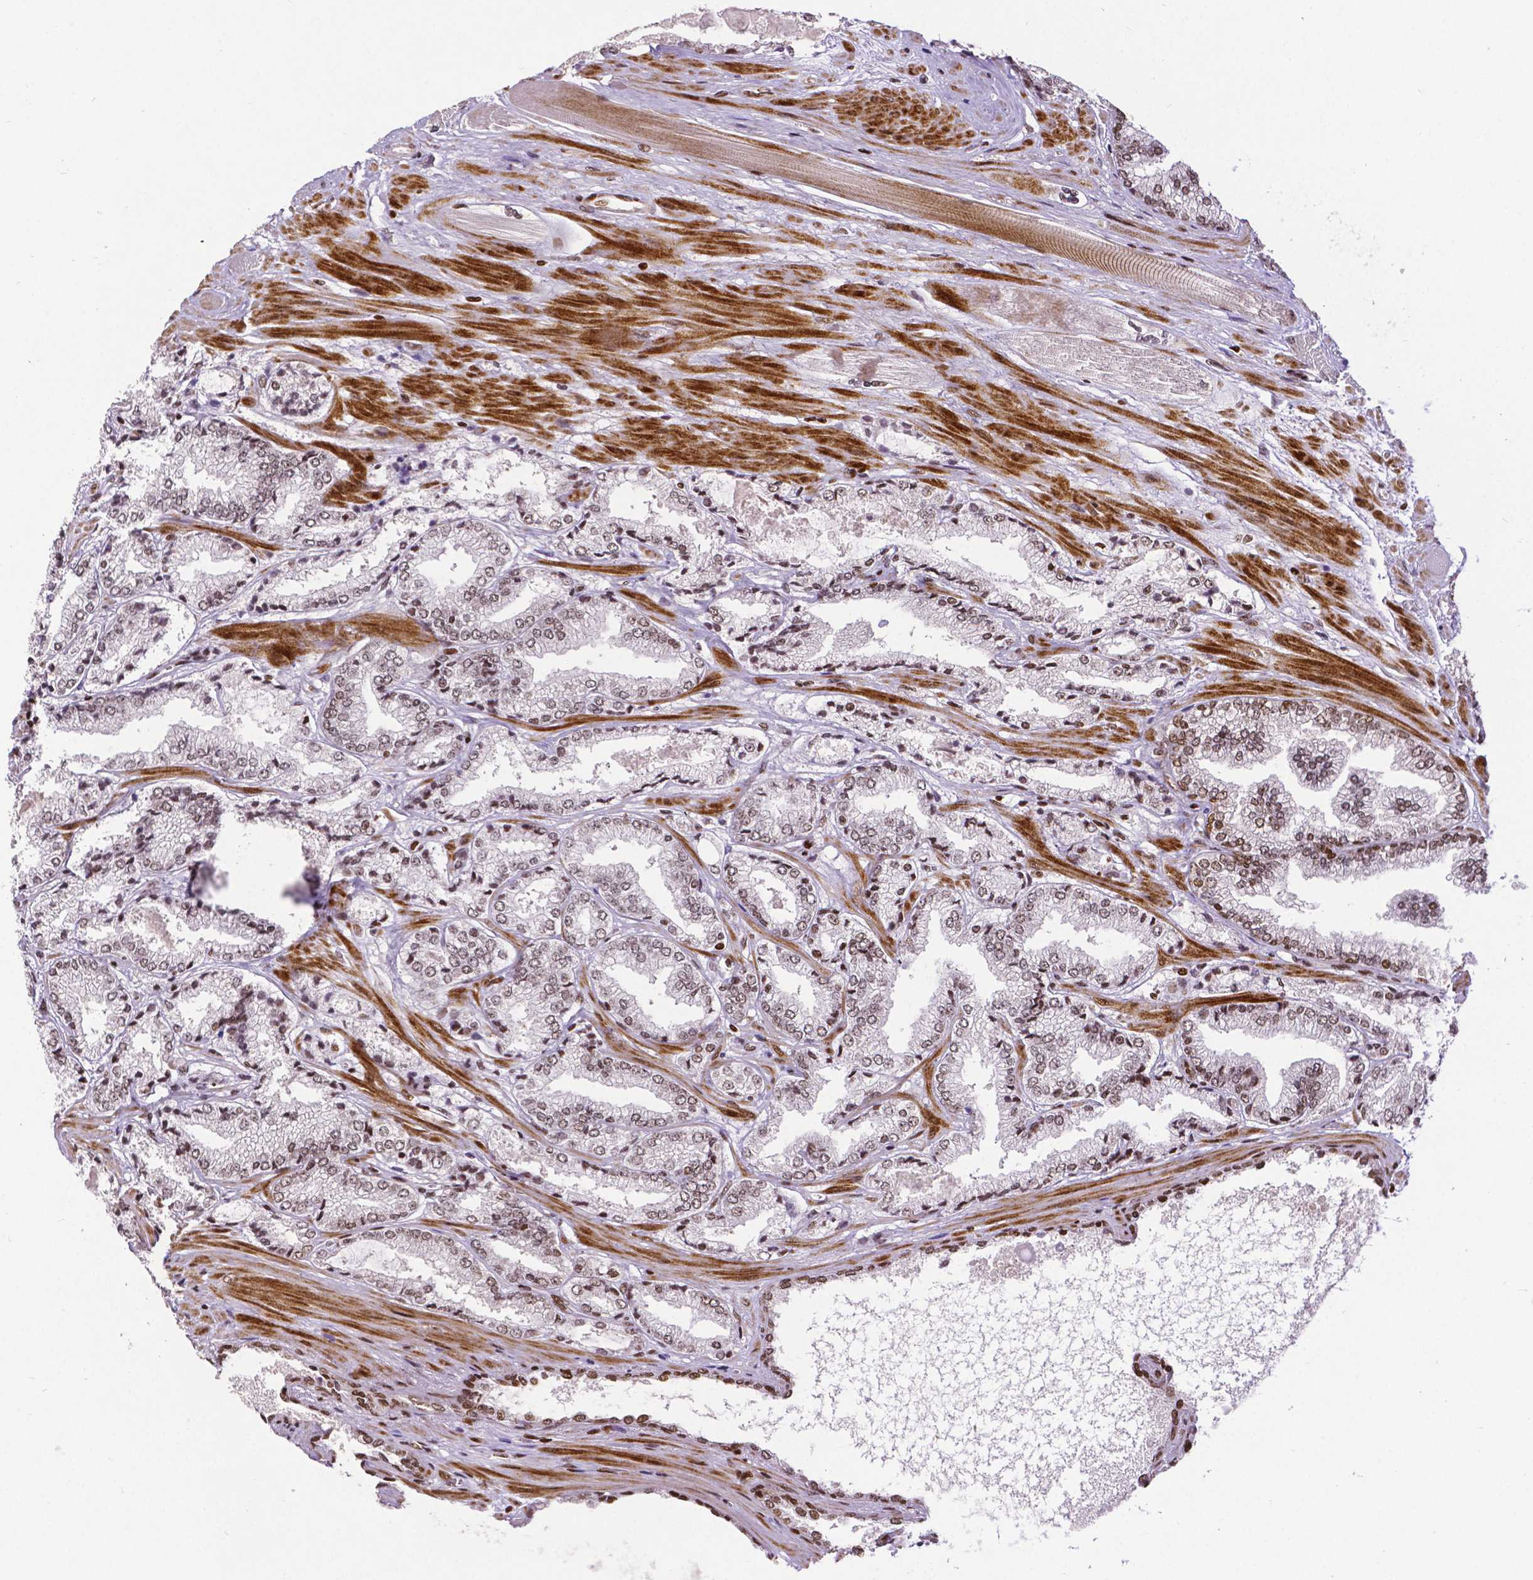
{"staining": {"intensity": "weak", "quantity": ">75%", "location": "nuclear"}, "tissue": "prostate cancer", "cell_type": "Tumor cells", "image_type": "cancer", "snomed": [{"axis": "morphology", "description": "Adenocarcinoma, High grade"}, {"axis": "topography", "description": "Prostate"}], "caption": "Immunohistochemistry staining of prostate cancer (adenocarcinoma (high-grade)), which exhibits low levels of weak nuclear expression in approximately >75% of tumor cells indicating weak nuclear protein positivity. The staining was performed using DAB (brown) for protein detection and nuclei were counterstained in hematoxylin (blue).", "gene": "CTCF", "patient": {"sex": "male", "age": 64}}